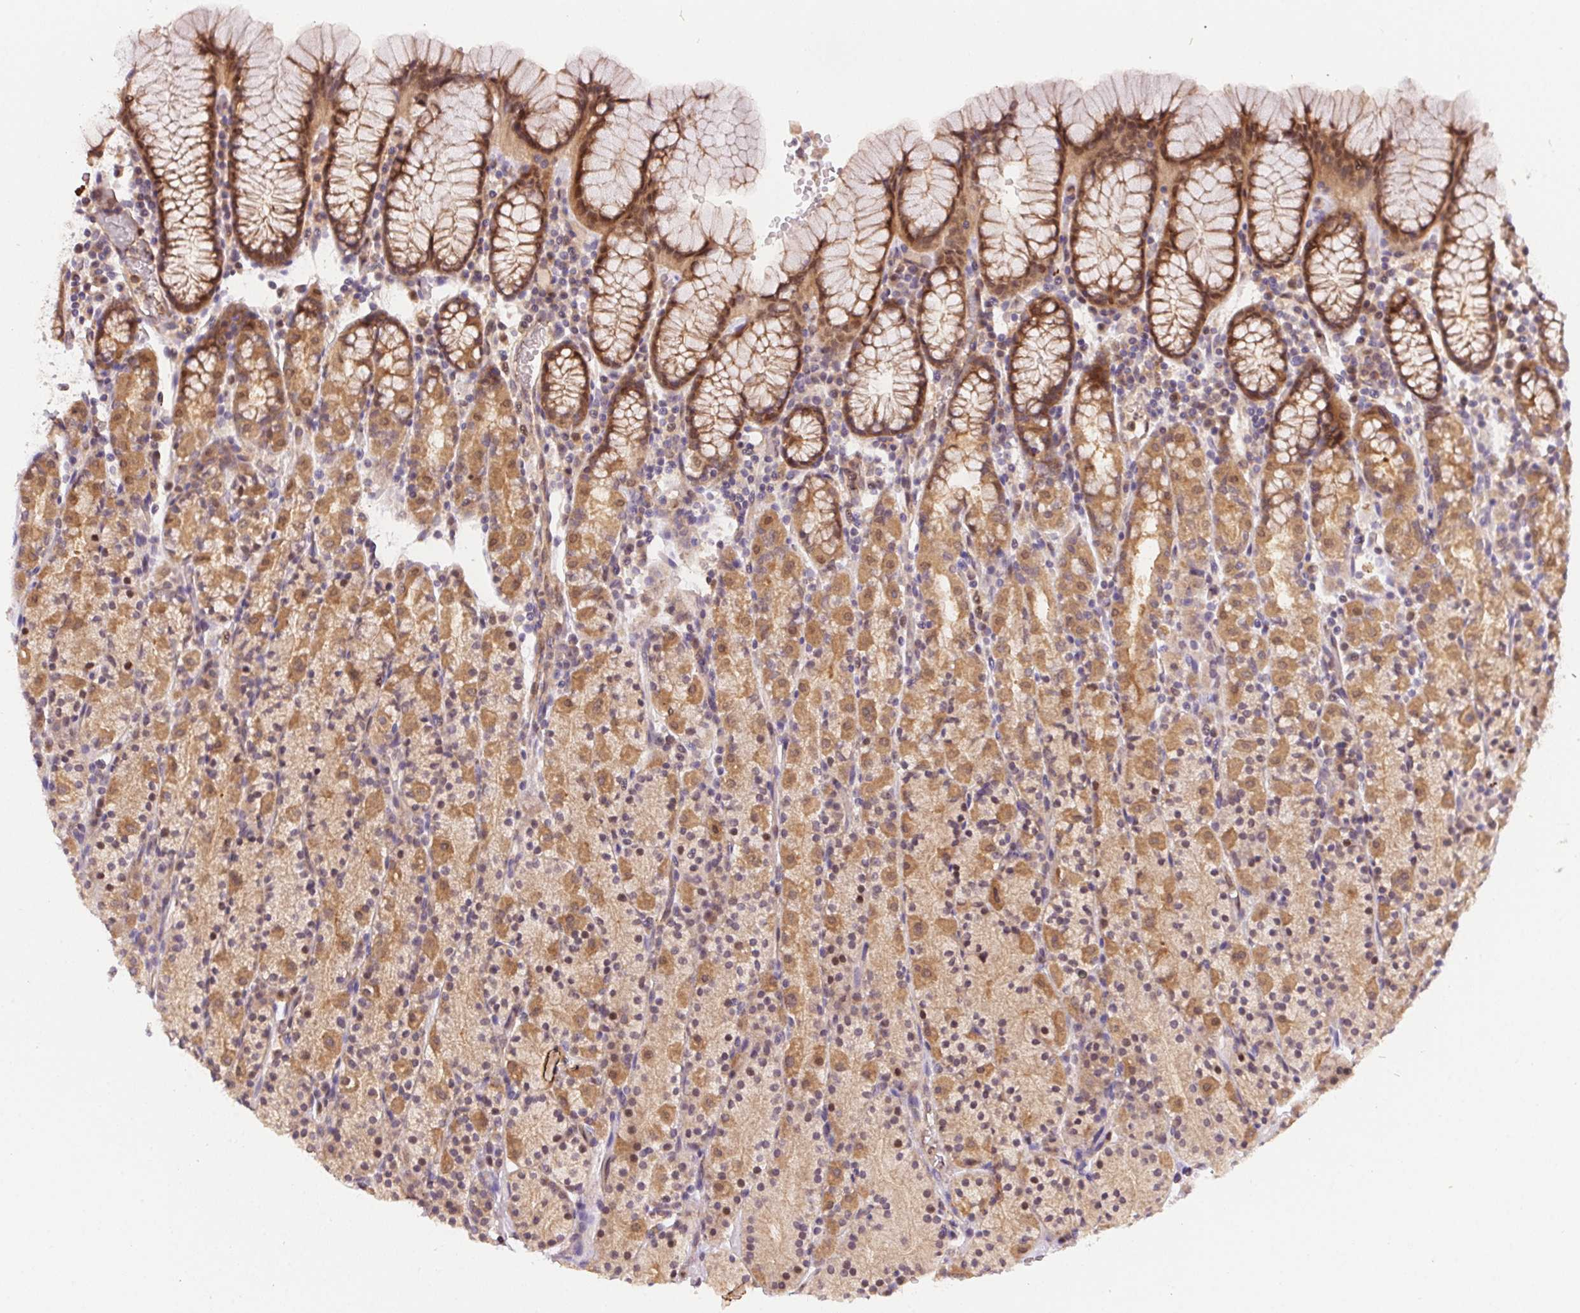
{"staining": {"intensity": "moderate", "quantity": ">75%", "location": "cytoplasmic/membranous"}, "tissue": "stomach", "cell_type": "Glandular cells", "image_type": "normal", "snomed": [{"axis": "morphology", "description": "Normal tissue, NOS"}, {"axis": "topography", "description": "Stomach, upper"}, {"axis": "topography", "description": "Stomach"}], "caption": "Stomach stained with a brown dye exhibits moderate cytoplasmic/membranous positive expression in approximately >75% of glandular cells.", "gene": "NUDT16", "patient": {"sex": "male", "age": 62}}